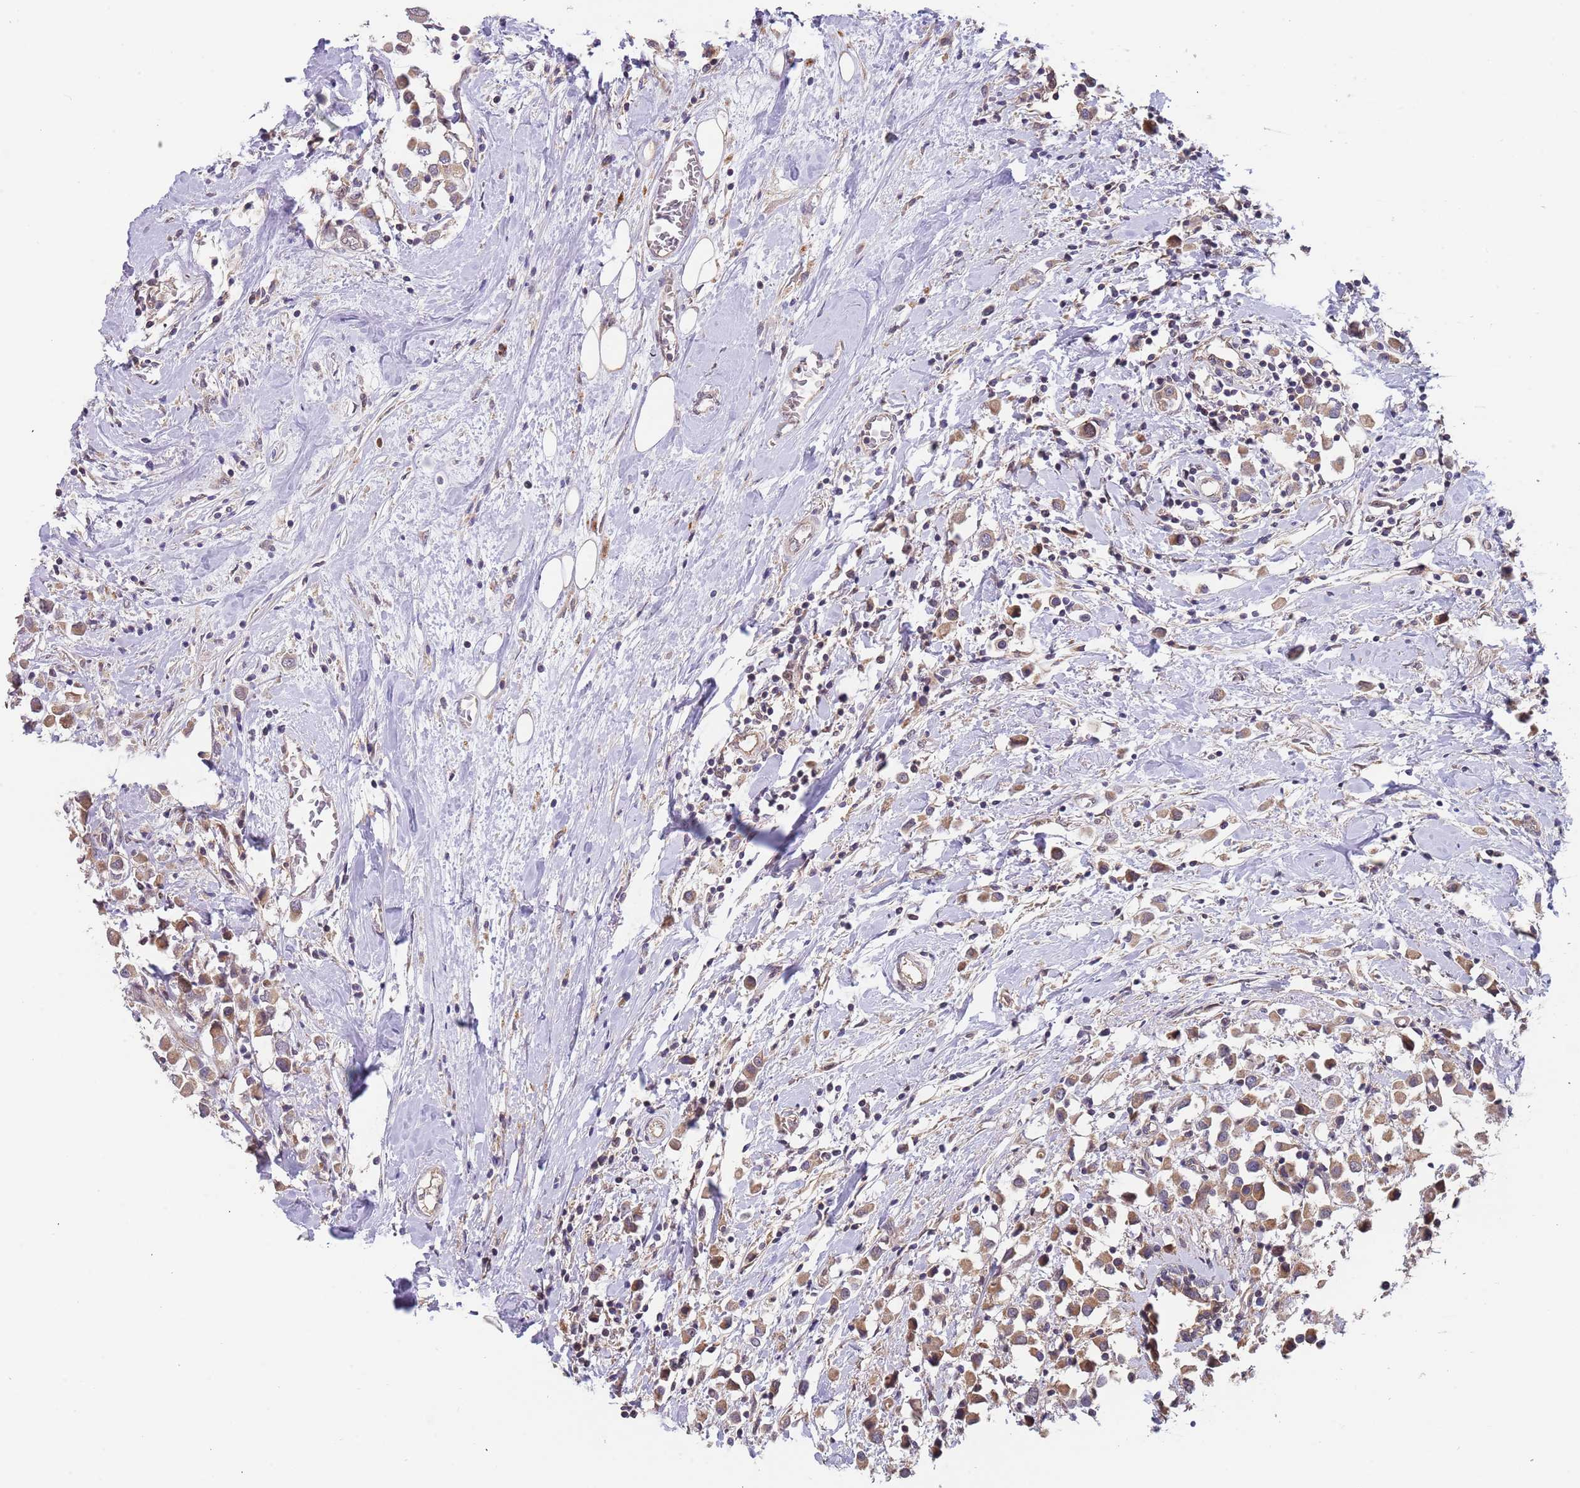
{"staining": {"intensity": "moderate", "quantity": ">75%", "location": "cytoplasmic/membranous"}, "tissue": "breast cancer", "cell_type": "Tumor cells", "image_type": "cancer", "snomed": [{"axis": "morphology", "description": "Duct carcinoma"}, {"axis": "topography", "description": "Breast"}], "caption": "The immunohistochemical stain highlights moderate cytoplasmic/membranous expression in tumor cells of breast cancer (intraductal carcinoma) tissue. (Stains: DAB (3,3'-diaminobenzidine) in brown, nuclei in blue, Microscopy: brightfield microscopy at high magnification).", "gene": "TMEM64", "patient": {"sex": "female", "age": 61}}